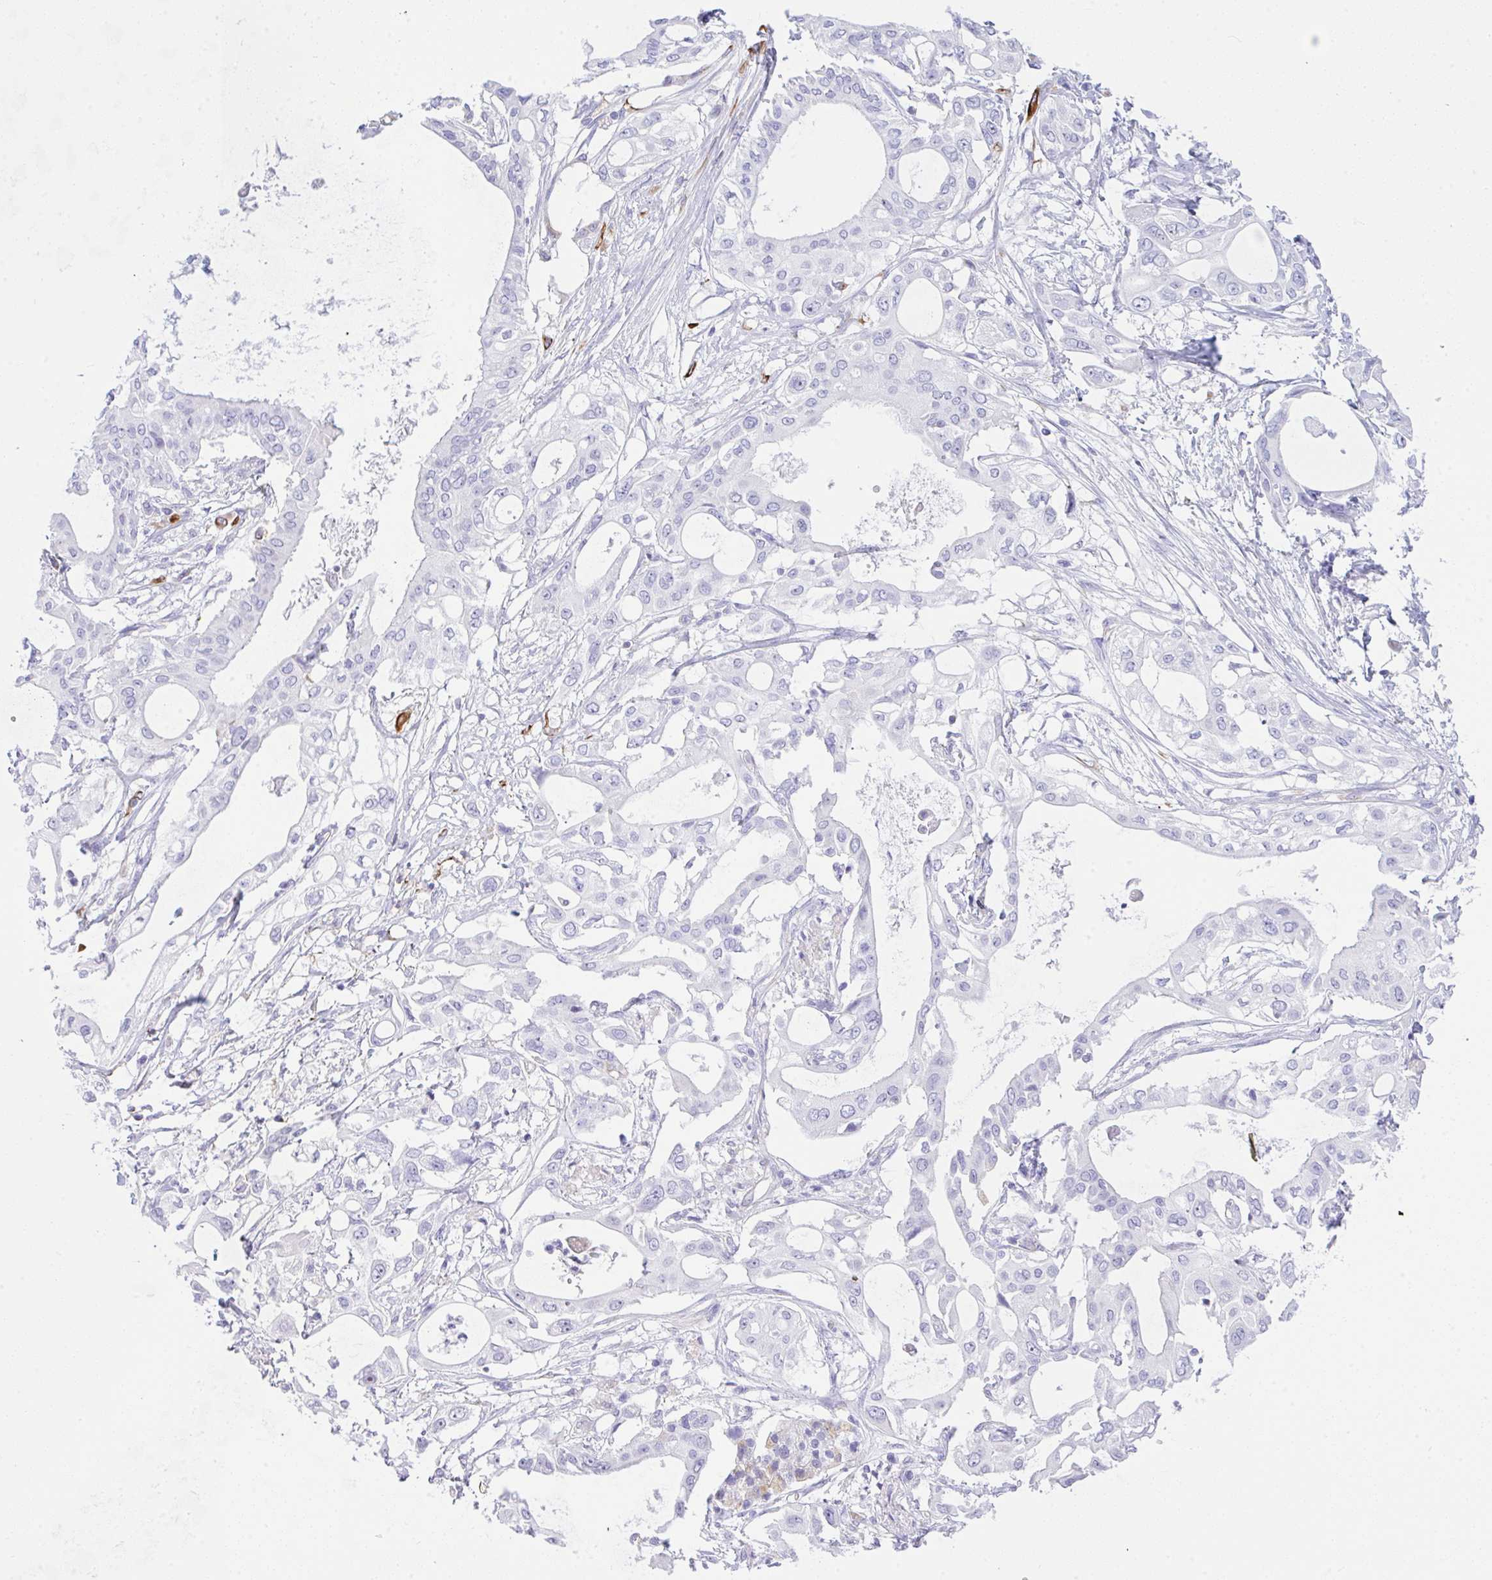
{"staining": {"intensity": "negative", "quantity": "none", "location": "none"}, "tissue": "pancreatic cancer", "cell_type": "Tumor cells", "image_type": "cancer", "snomed": [{"axis": "morphology", "description": "Adenocarcinoma, NOS"}, {"axis": "topography", "description": "Pancreas"}], "caption": "Protein analysis of adenocarcinoma (pancreatic) shows no significant expression in tumor cells.", "gene": "NDUFAF8", "patient": {"sex": "female", "age": 68}}